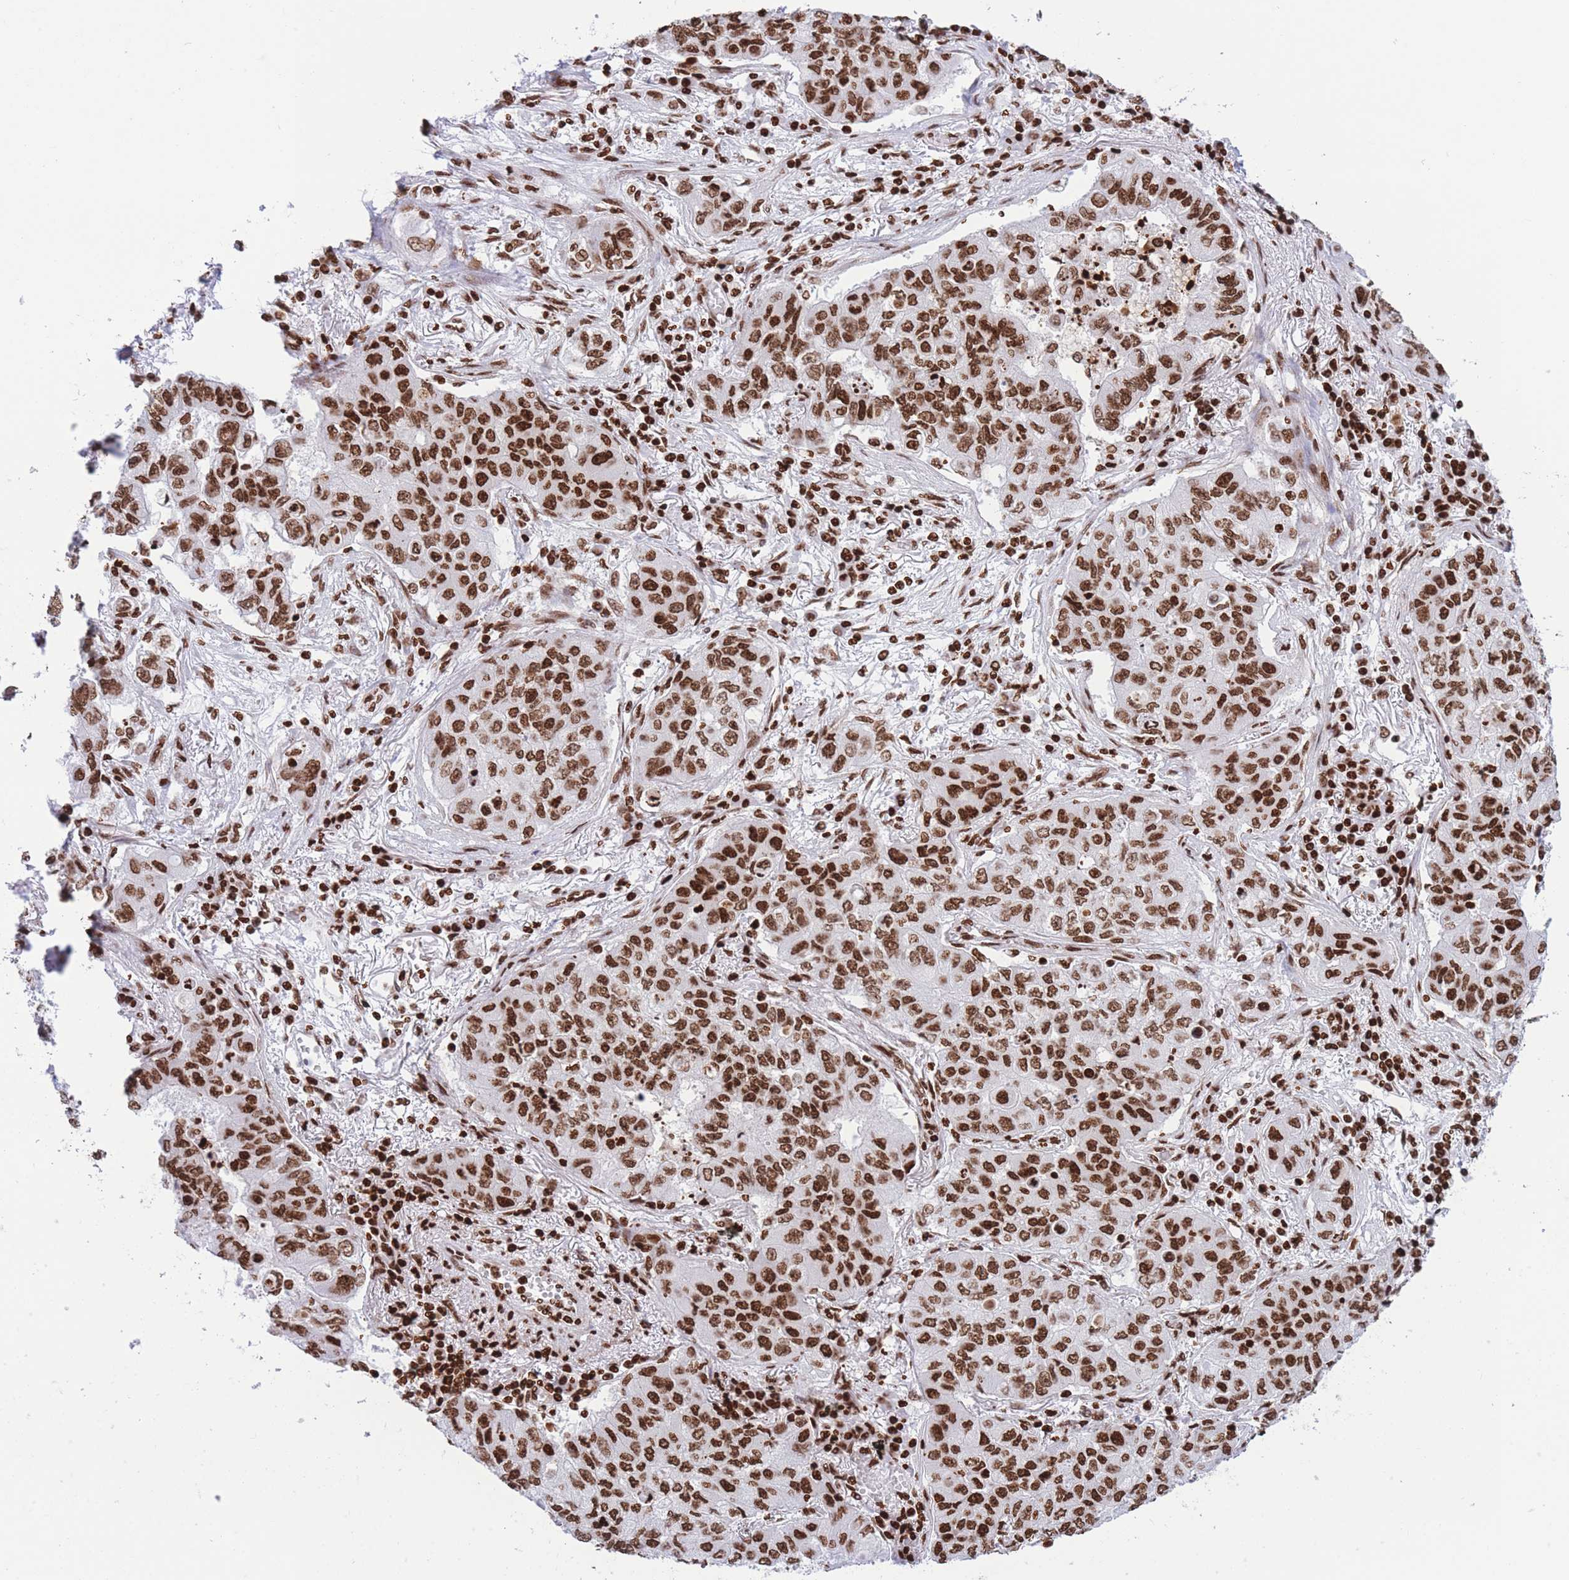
{"staining": {"intensity": "strong", "quantity": ">75%", "location": "nuclear"}, "tissue": "lung cancer", "cell_type": "Tumor cells", "image_type": "cancer", "snomed": [{"axis": "morphology", "description": "Squamous cell carcinoma, NOS"}, {"axis": "topography", "description": "Lung"}], "caption": "Lung cancer (squamous cell carcinoma) stained with DAB immunohistochemistry (IHC) reveals high levels of strong nuclear expression in about >75% of tumor cells.", "gene": "H2BC11", "patient": {"sex": "male", "age": 74}}